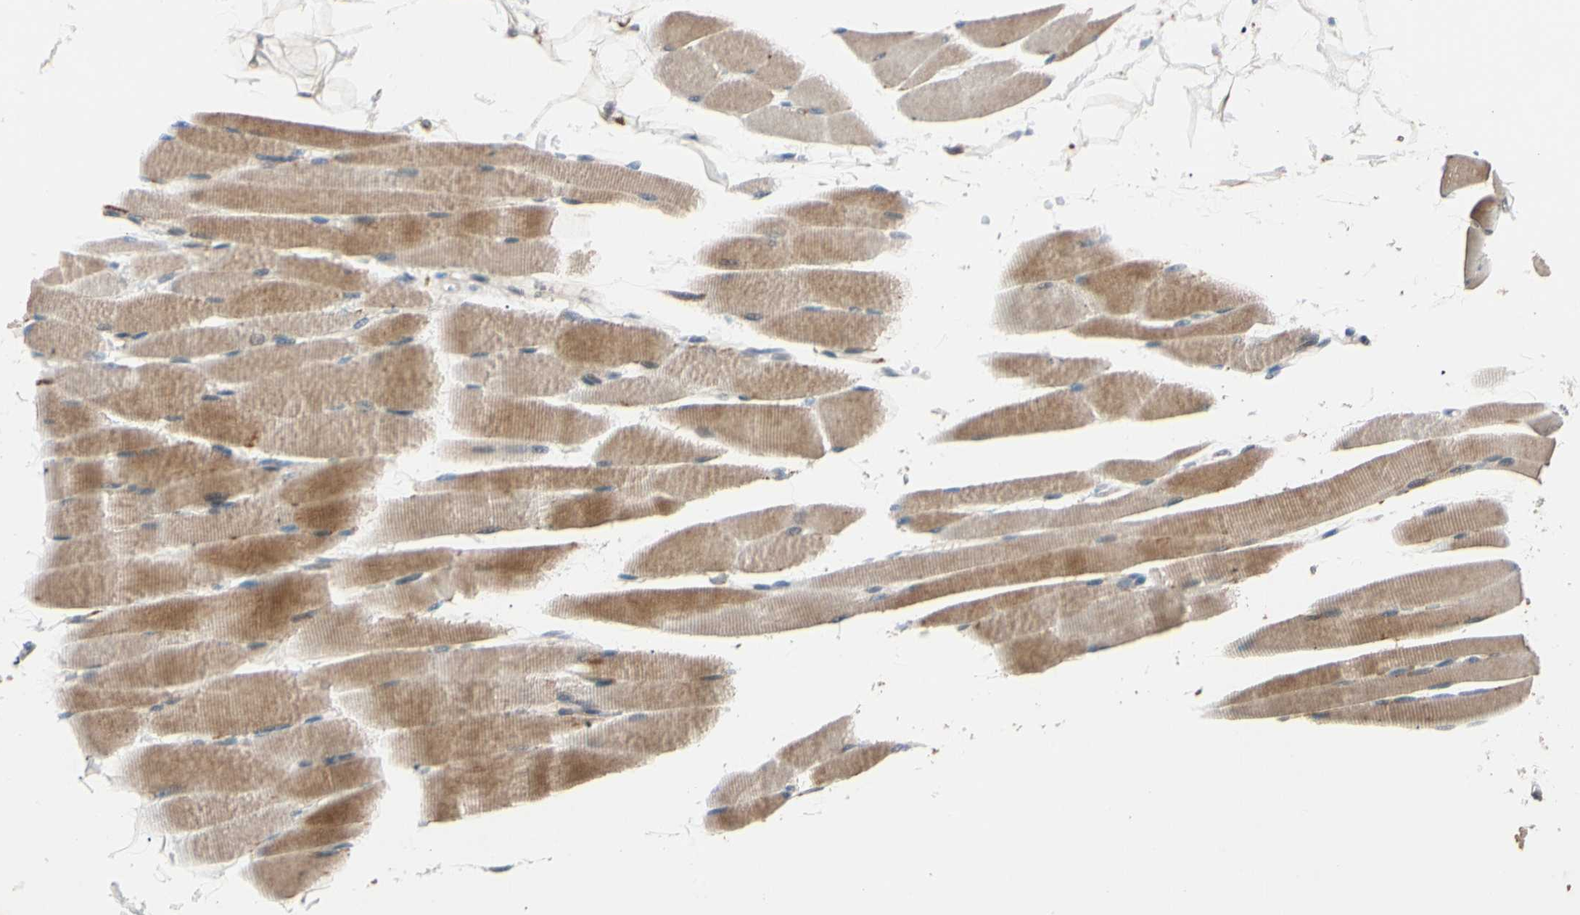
{"staining": {"intensity": "weak", "quantity": "25%-75%", "location": "cytoplasmic/membranous"}, "tissue": "skeletal muscle", "cell_type": "Myocytes", "image_type": "normal", "snomed": [{"axis": "morphology", "description": "Normal tissue, NOS"}, {"axis": "topography", "description": "Skeletal muscle"}, {"axis": "topography", "description": "Peripheral nerve tissue"}], "caption": "Immunohistochemistry (IHC) (DAB) staining of unremarkable skeletal muscle displays weak cytoplasmic/membranous protein positivity in approximately 25%-75% of myocytes. (brown staining indicates protein expression, while blue staining denotes nuclei).", "gene": "ACSL5", "patient": {"sex": "female", "age": 84}}